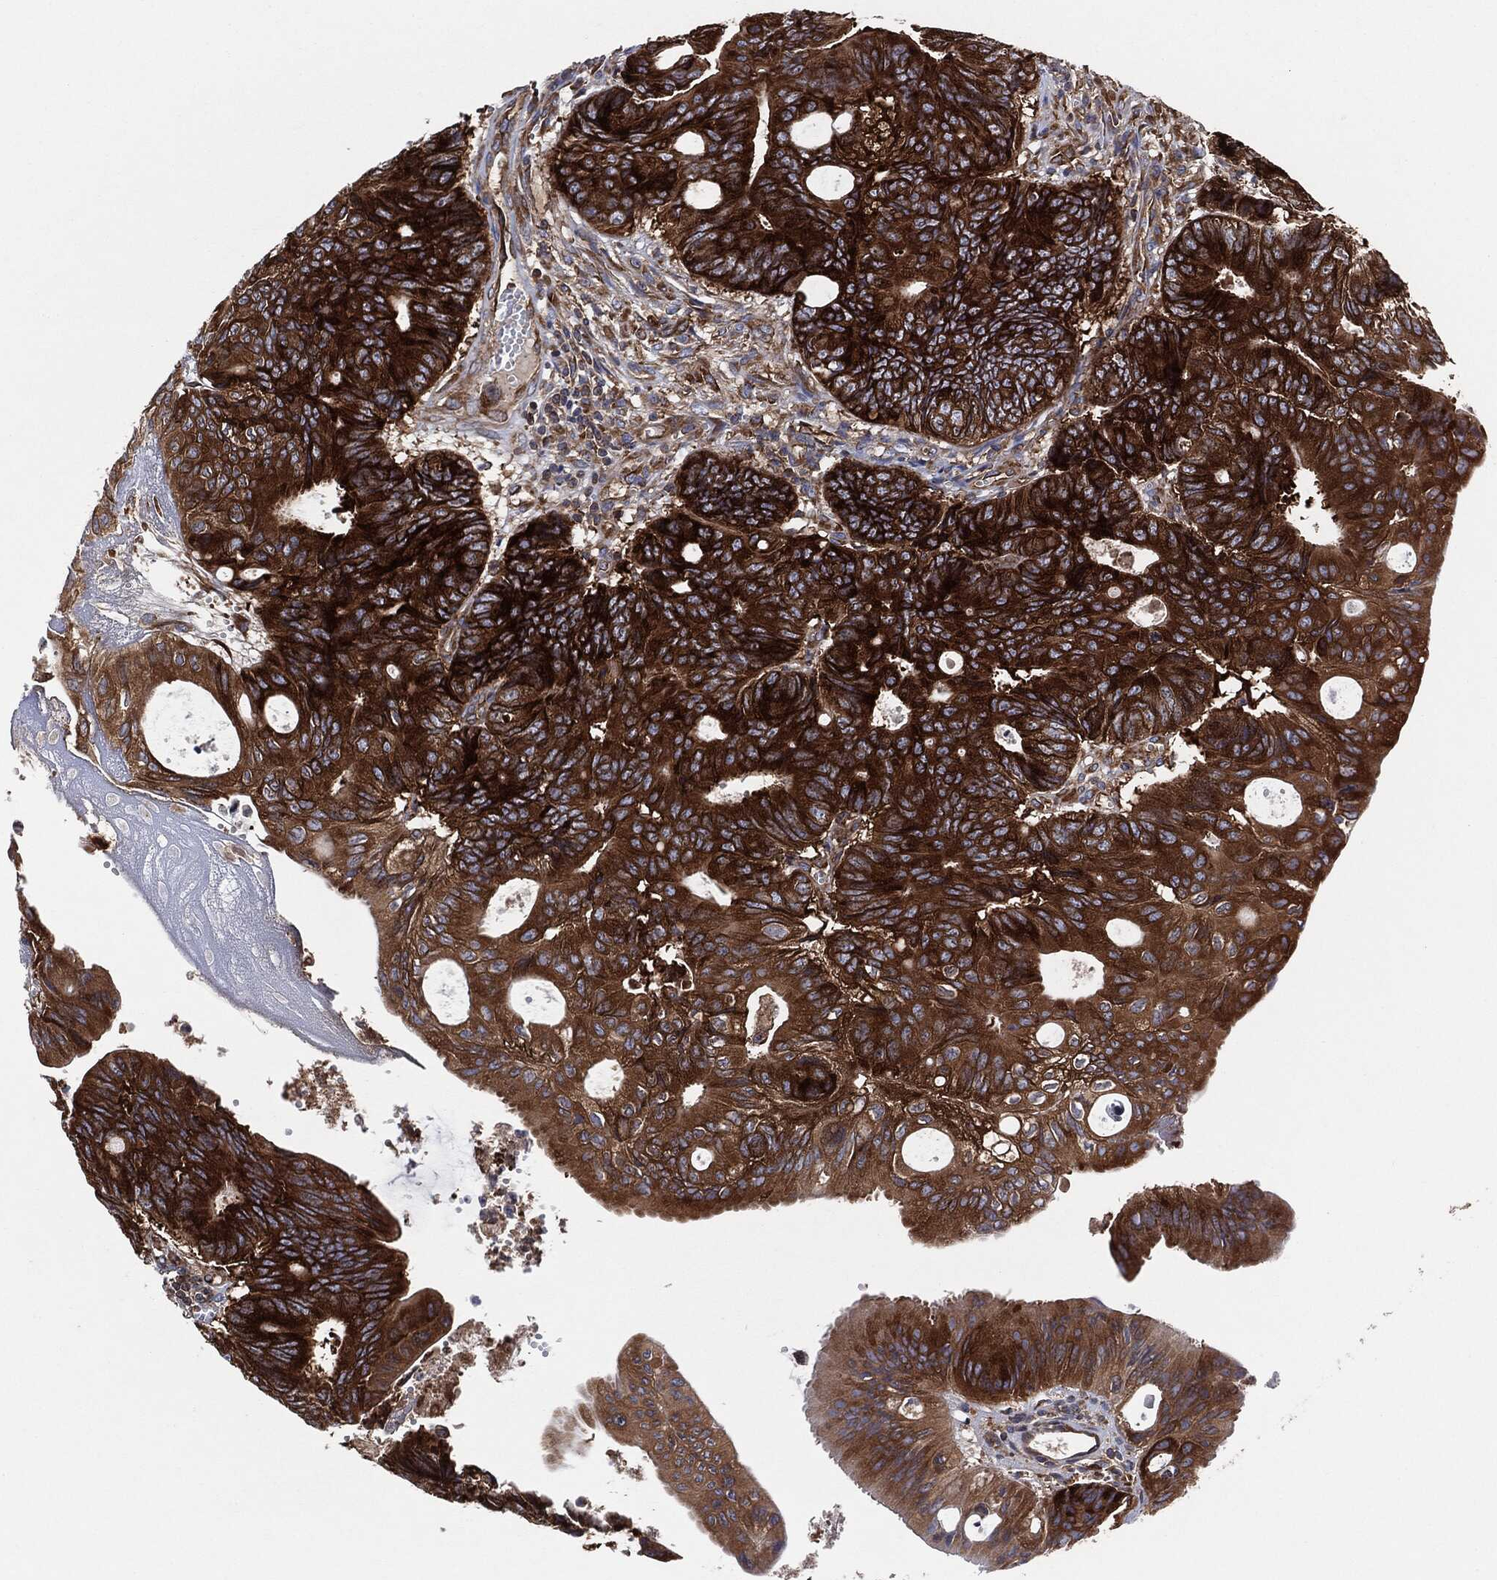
{"staining": {"intensity": "strong", "quantity": ">75%", "location": "cytoplasmic/membranous"}, "tissue": "colorectal cancer", "cell_type": "Tumor cells", "image_type": "cancer", "snomed": [{"axis": "morphology", "description": "Normal tissue, NOS"}, {"axis": "morphology", "description": "Adenocarcinoma, NOS"}, {"axis": "topography", "description": "Colon"}], "caption": "A histopathology image of human colorectal cancer (adenocarcinoma) stained for a protein demonstrates strong cytoplasmic/membranous brown staining in tumor cells. (IHC, brightfield microscopy, high magnification).", "gene": "EIF2S2", "patient": {"sex": "male", "age": 65}}